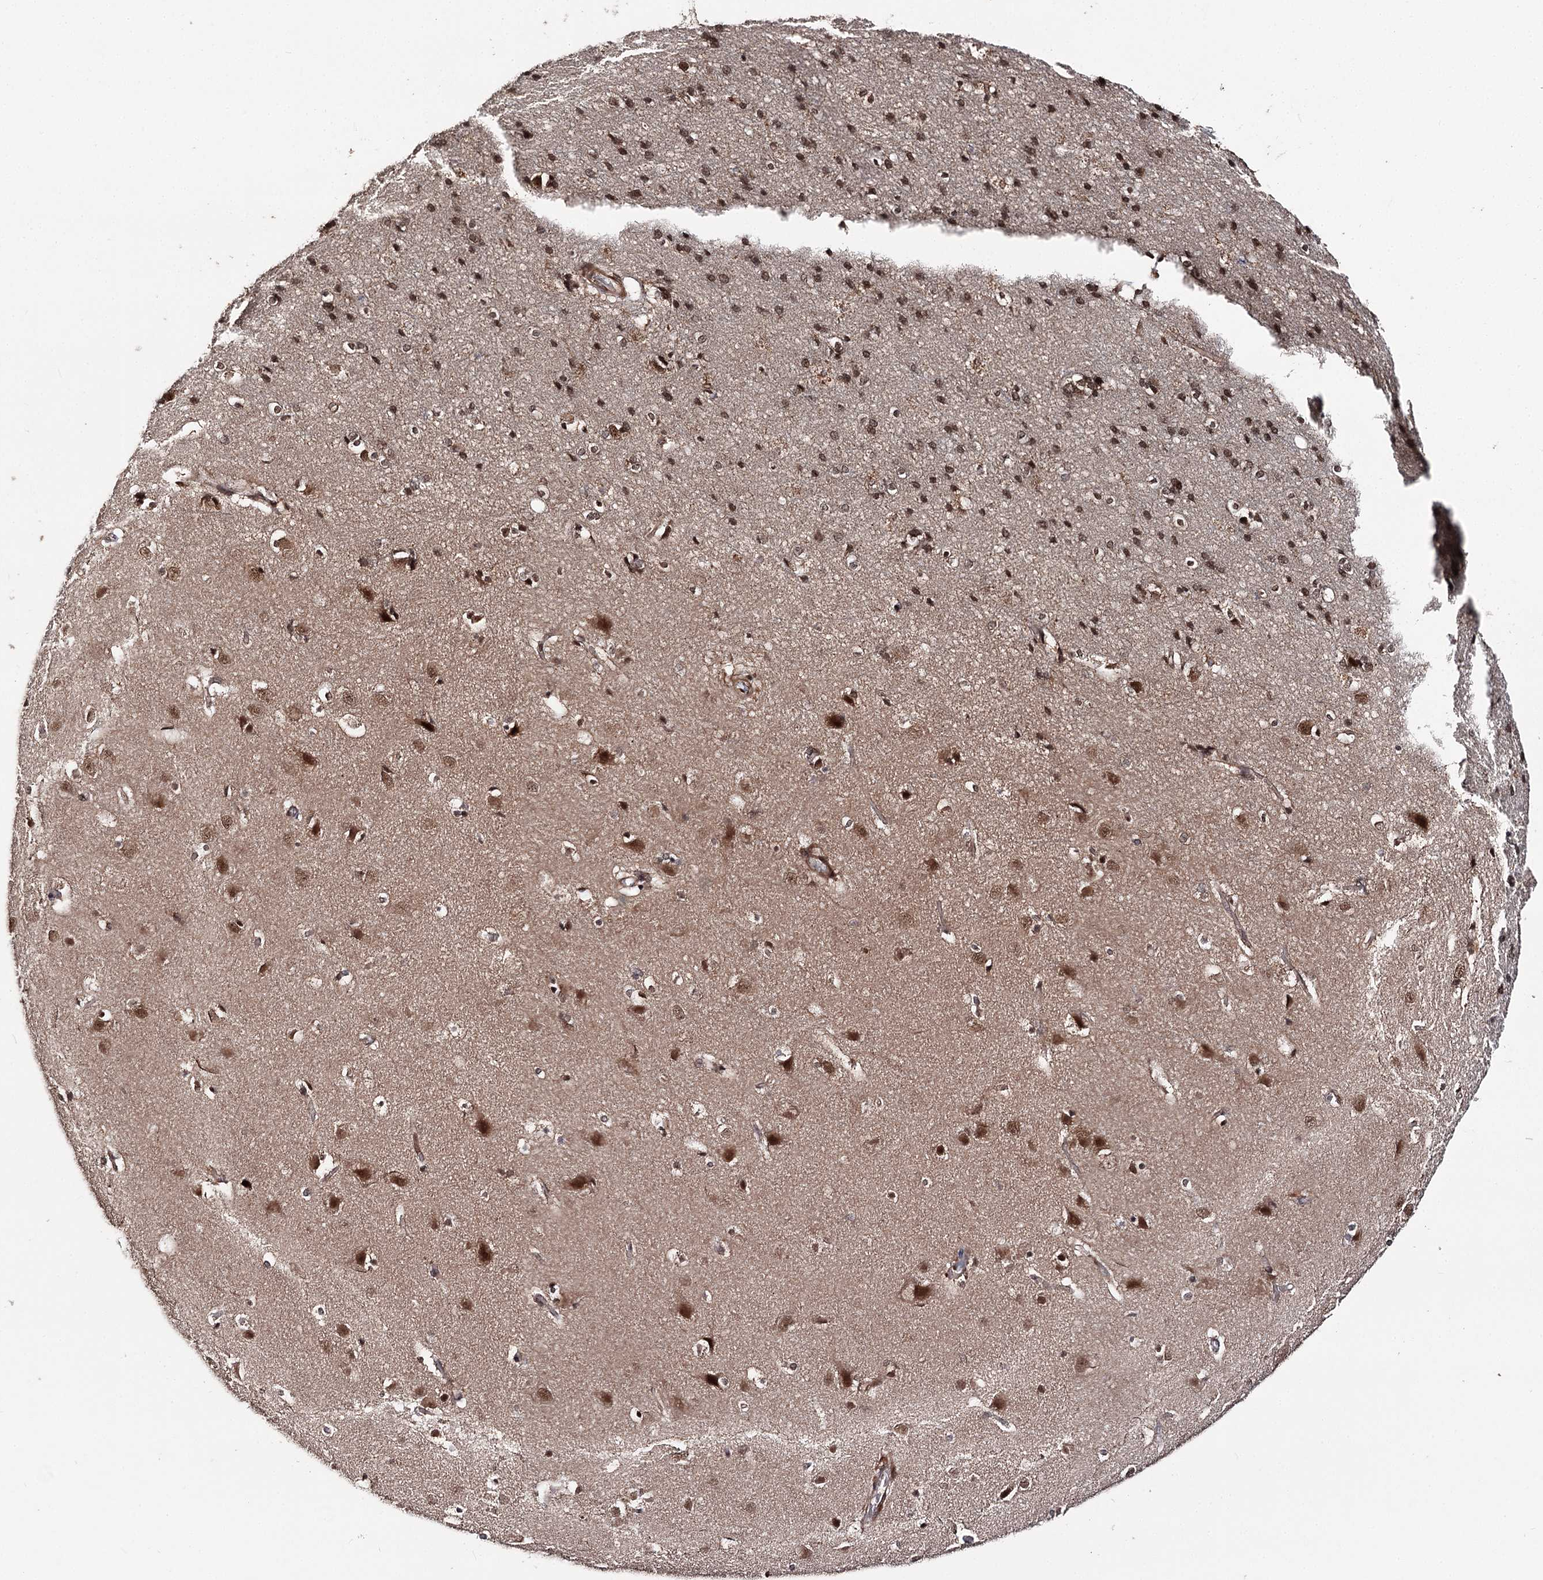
{"staining": {"intensity": "moderate", "quantity": ">75%", "location": "cytoplasmic/membranous"}, "tissue": "cerebral cortex", "cell_type": "Endothelial cells", "image_type": "normal", "snomed": [{"axis": "morphology", "description": "Normal tissue, NOS"}, {"axis": "topography", "description": "Cerebral cortex"}], "caption": "Protein expression analysis of unremarkable cerebral cortex exhibits moderate cytoplasmic/membranous positivity in approximately >75% of endothelial cells.", "gene": "FAM53B", "patient": {"sex": "male", "age": 54}}